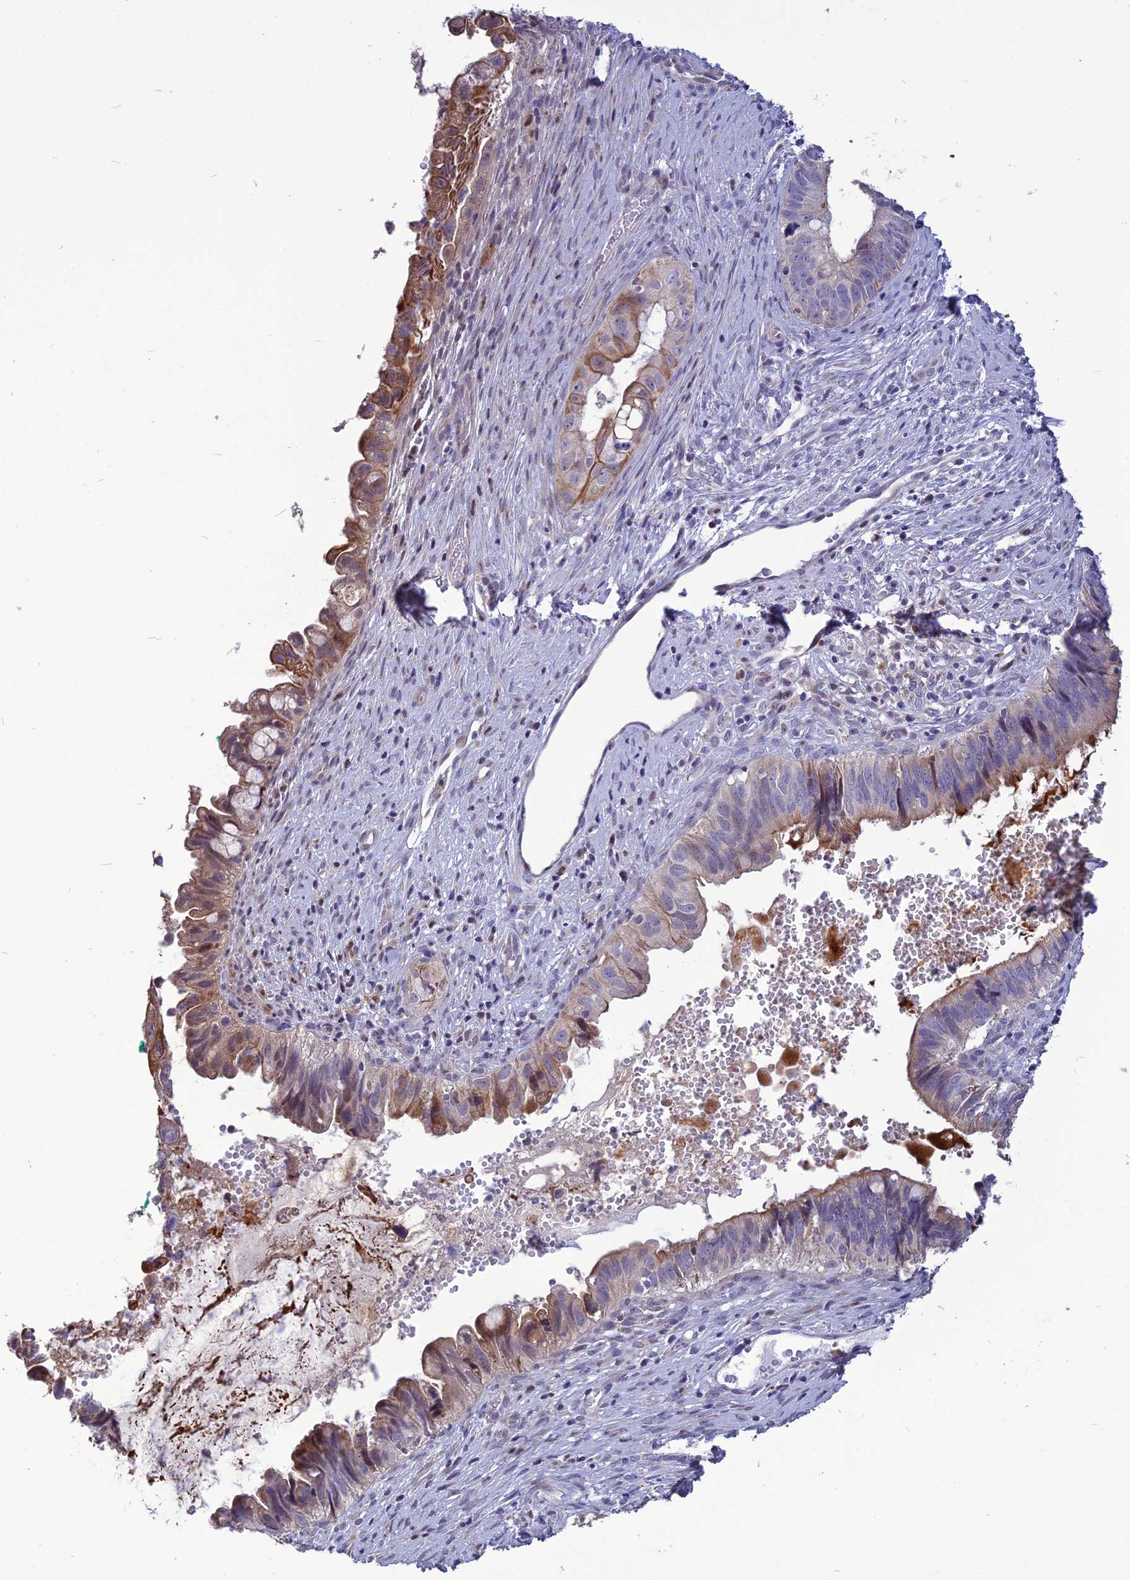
{"staining": {"intensity": "moderate", "quantity": "25%-75%", "location": "cytoplasmic/membranous"}, "tissue": "cervical cancer", "cell_type": "Tumor cells", "image_type": "cancer", "snomed": [{"axis": "morphology", "description": "Adenocarcinoma, NOS"}, {"axis": "topography", "description": "Cervix"}], "caption": "Tumor cells reveal medium levels of moderate cytoplasmic/membranous positivity in about 25%-75% of cells in cervical cancer. (DAB (3,3'-diaminobenzidine) IHC, brown staining for protein, blue staining for nuclei).", "gene": "SPG21", "patient": {"sex": "female", "age": 42}}